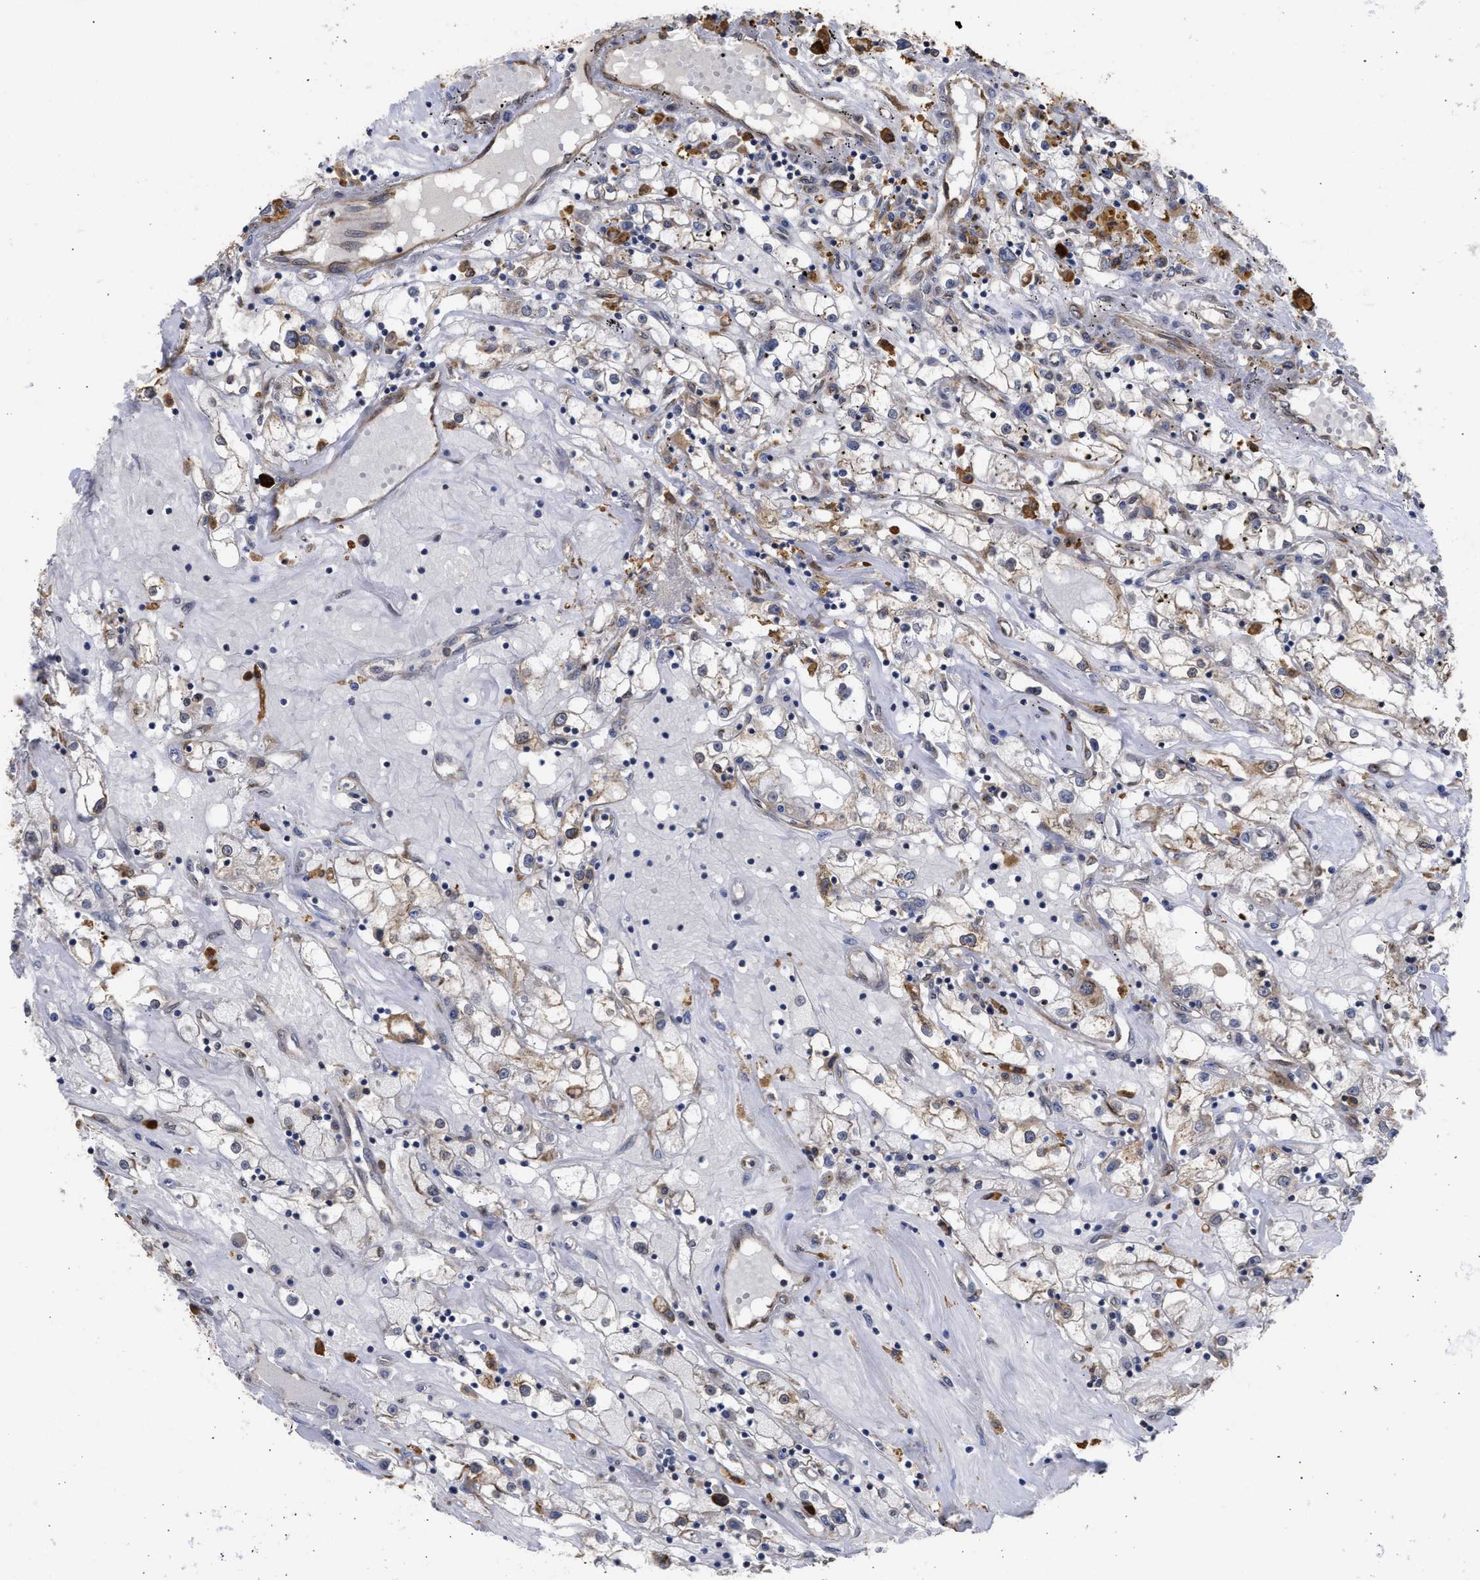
{"staining": {"intensity": "moderate", "quantity": "<25%", "location": "cytoplasmic/membranous"}, "tissue": "renal cancer", "cell_type": "Tumor cells", "image_type": "cancer", "snomed": [{"axis": "morphology", "description": "Adenocarcinoma, NOS"}, {"axis": "topography", "description": "Kidney"}], "caption": "A high-resolution histopathology image shows immunohistochemistry staining of renal adenocarcinoma, which displays moderate cytoplasmic/membranous expression in approximately <25% of tumor cells. (Brightfield microscopy of DAB IHC at high magnification).", "gene": "DNAJC1", "patient": {"sex": "male", "age": 56}}